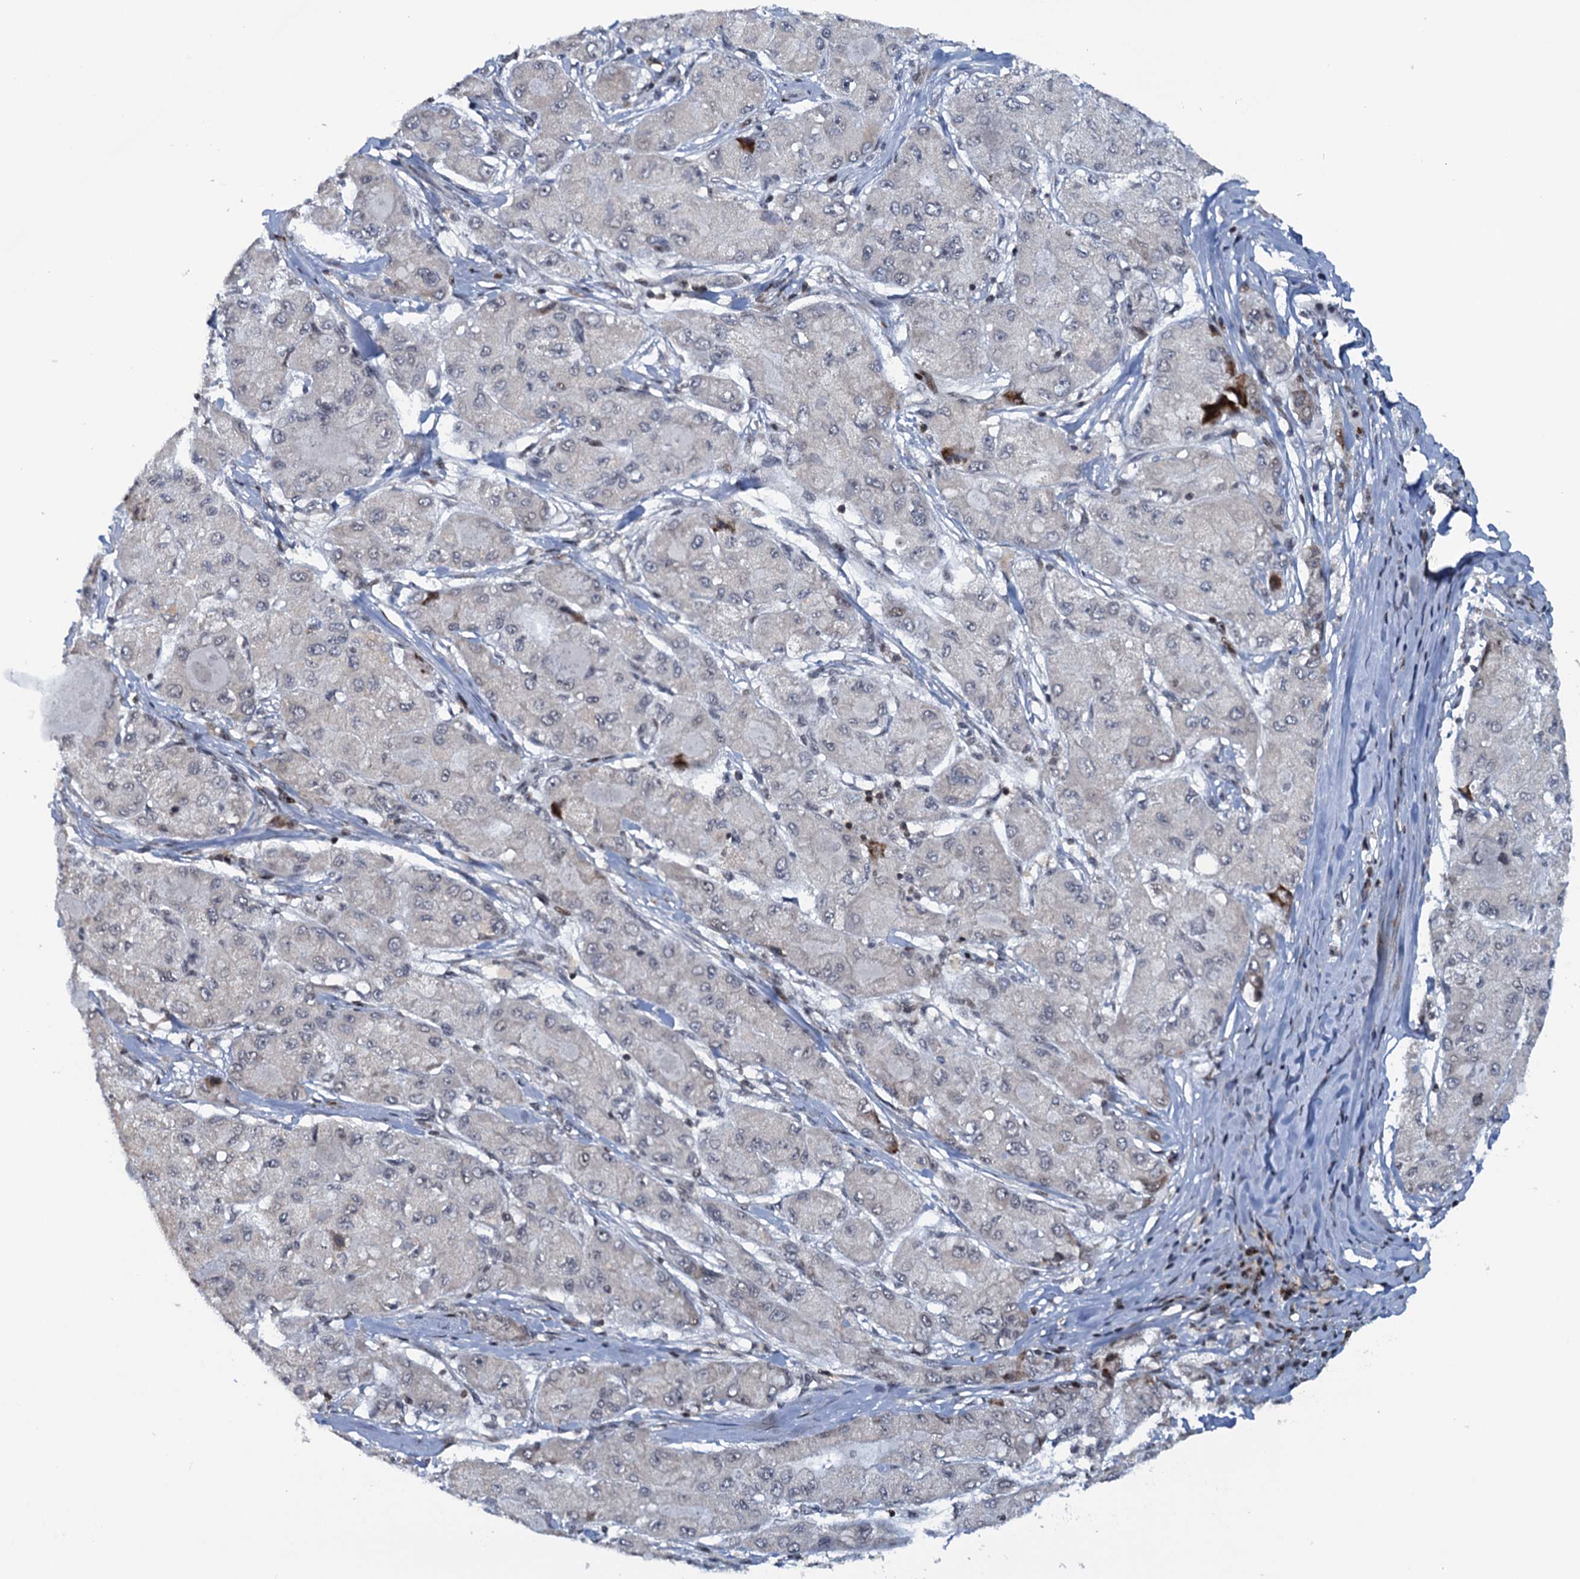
{"staining": {"intensity": "negative", "quantity": "none", "location": "none"}, "tissue": "liver cancer", "cell_type": "Tumor cells", "image_type": "cancer", "snomed": [{"axis": "morphology", "description": "Carcinoma, Hepatocellular, NOS"}, {"axis": "topography", "description": "Liver"}], "caption": "The image displays no staining of tumor cells in hepatocellular carcinoma (liver).", "gene": "FYB1", "patient": {"sex": "male", "age": 80}}